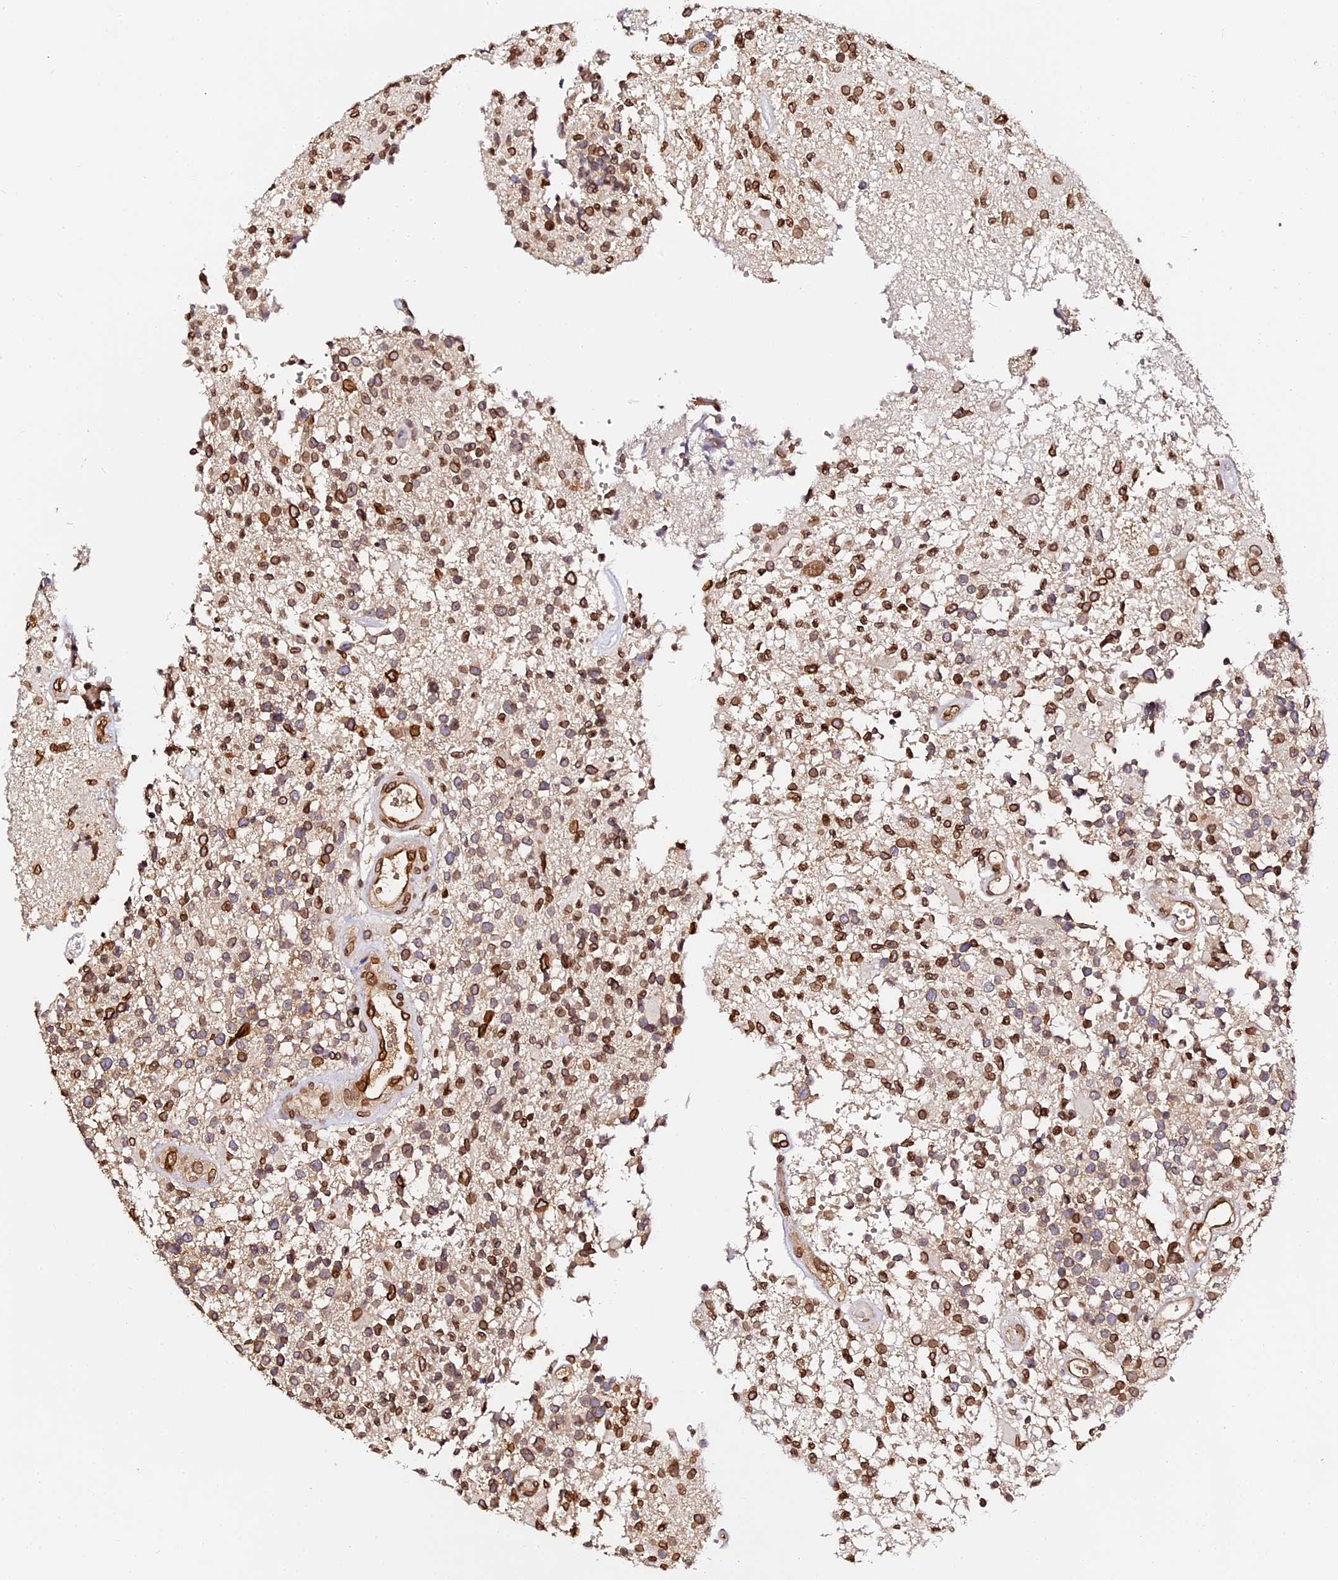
{"staining": {"intensity": "strong", "quantity": "25%-75%", "location": "cytoplasmic/membranous,nuclear"}, "tissue": "glioma", "cell_type": "Tumor cells", "image_type": "cancer", "snomed": [{"axis": "morphology", "description": "Glioma, malignant, High grade"}, {"axis": "morphology", "description": "Glioblastoma, NOS"}, {"axis": "topography", "description": "Brain"}], "caption": "There is high levels of strong cytoplasmic/membranous and nuclear expression in tumor cells of glioma, as demonstrated by immunohistochemical staining (brown color).", "gene": "ANAPC5", "patient": {"sex": "male", "age": 60}}